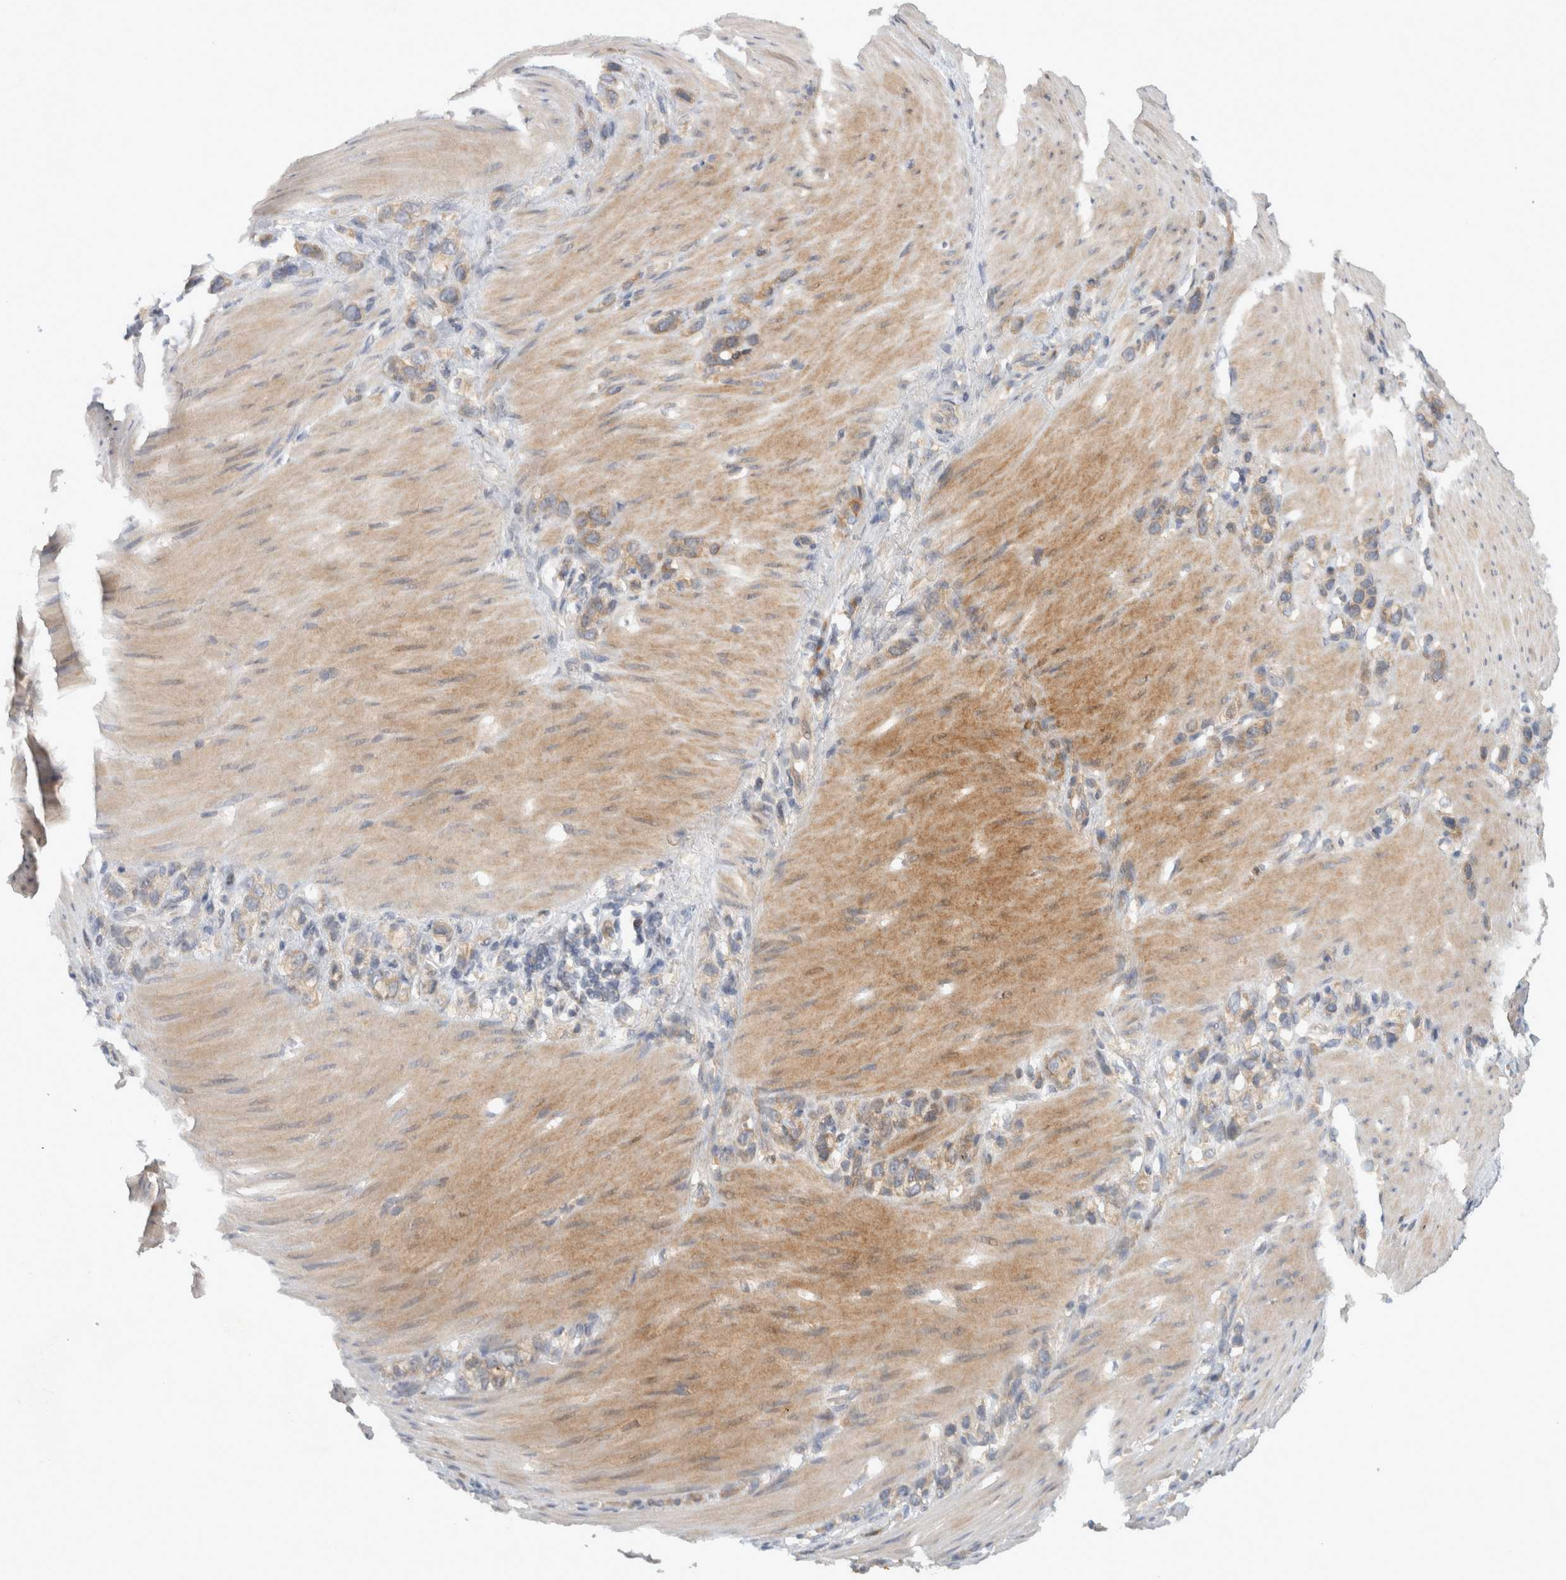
{"staining": {"intensity": "moderate", "quantity": "25%-75%", "location": "cytoplasmic/membranous"}, "tissue": "stomach cancer", "cell_type": "Tumor cells", "image_type": "cancer", "snomed": [{"axis": "morphology", "description": "Normal tissue, NOS"}, {"axis": "morphology", "description": "Adenocarcinoma, NOS"}, {"axis": "morphology", "description": "Adenocarcinoma, High grade"}, {"axis": "topography", "description": "Stomach, upper"}, {"axis": "topography", "description": "Stomach"}], "caption": "Approximately 25%-75% of tumor cells in stomach cancer show moderate cytoplasmic/membranous protein positivity as visualized by brown immunohistochemical staining.", "gene": "VEPH1", "patient": {"sex": "female", "age": 65}}